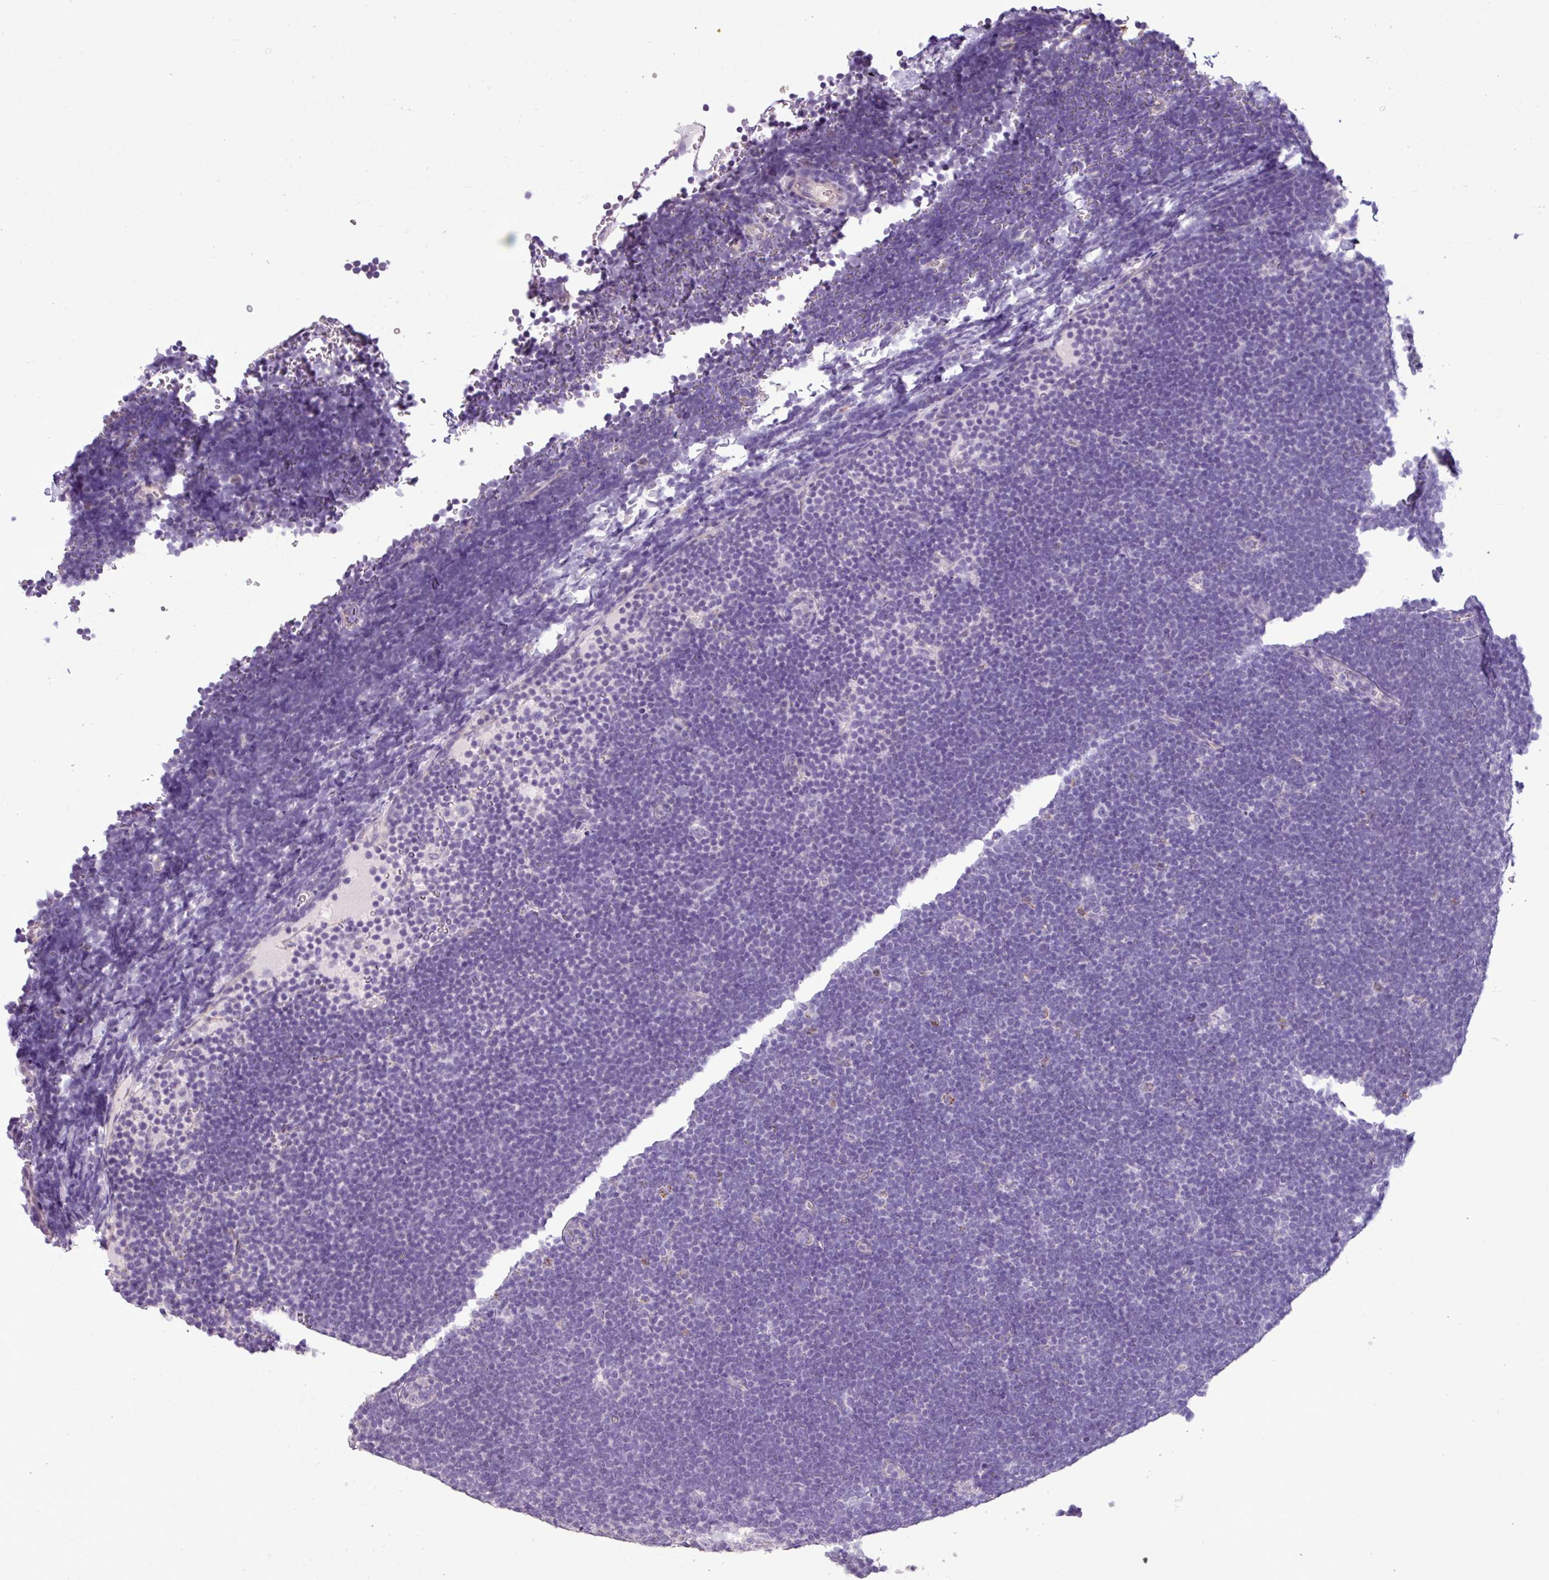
{"staining": {"intensity": "negative", "quantity": "none", "location": "none"}, "tissue": "lymphoma", "cell_type": "Tumor cells", "image_type": "cancer", "snomed": [{"axis": "morphology", "description": "Malignant lymphoma, non-Hodgkin's type, High grade"}, {"axis": "topography", "description": "Lymph node"}], "caption": "Immunohistochemistry (IHC) of human malignant lymphoma, non-Hodgkin's type (high-grade) demonstrates no positivity in tumor cells.", "gene": "ALDH2", "patient": {"sex": "male", "age": 13}}